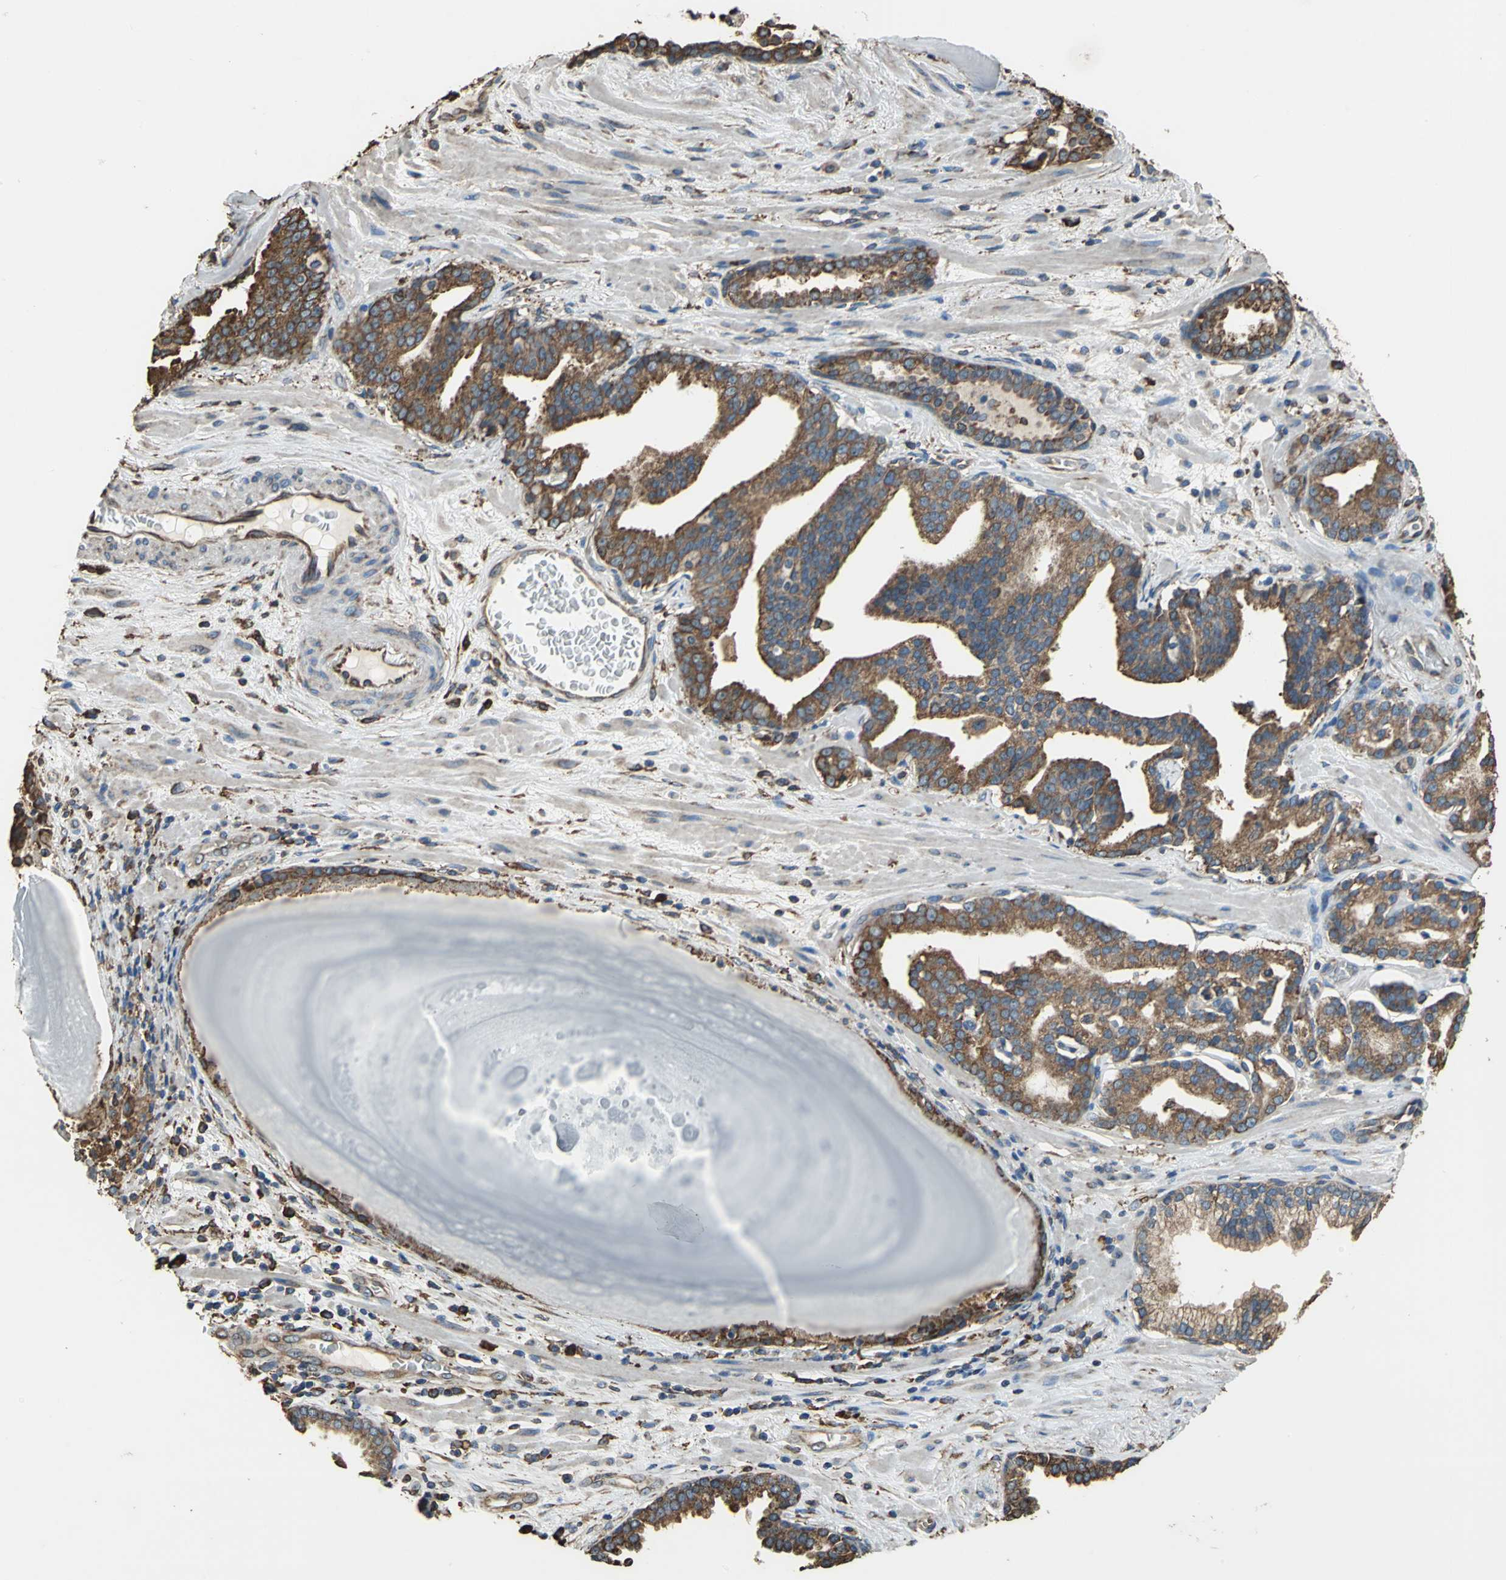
{"staining": {"intensity": "strong", "quantity": ">75%", "location": "cytoplasmic/membranous"}, "tissue": "prostate cancer", "cell_type": "Tumor cells", "image_type": "cancer", "snomed": [{"axis": "morphology", "description": "Adenocarcinoma, Low grade"}, {"axis": "topography", "description": "Prostate"}], "caption": "DAB immunohistochemical staining of prostate cancer reveals strong cytoplasmic/membranous protein staining in about >75% of tumor cells. The staining was performed using DAB (3,3'-diaminobenzidine), with brown indicating positive protein expression. Nuclei are stained blue with hematoxylin.", "gene": "GPANK1", "patient": {"sex": "male", "age": 63}}